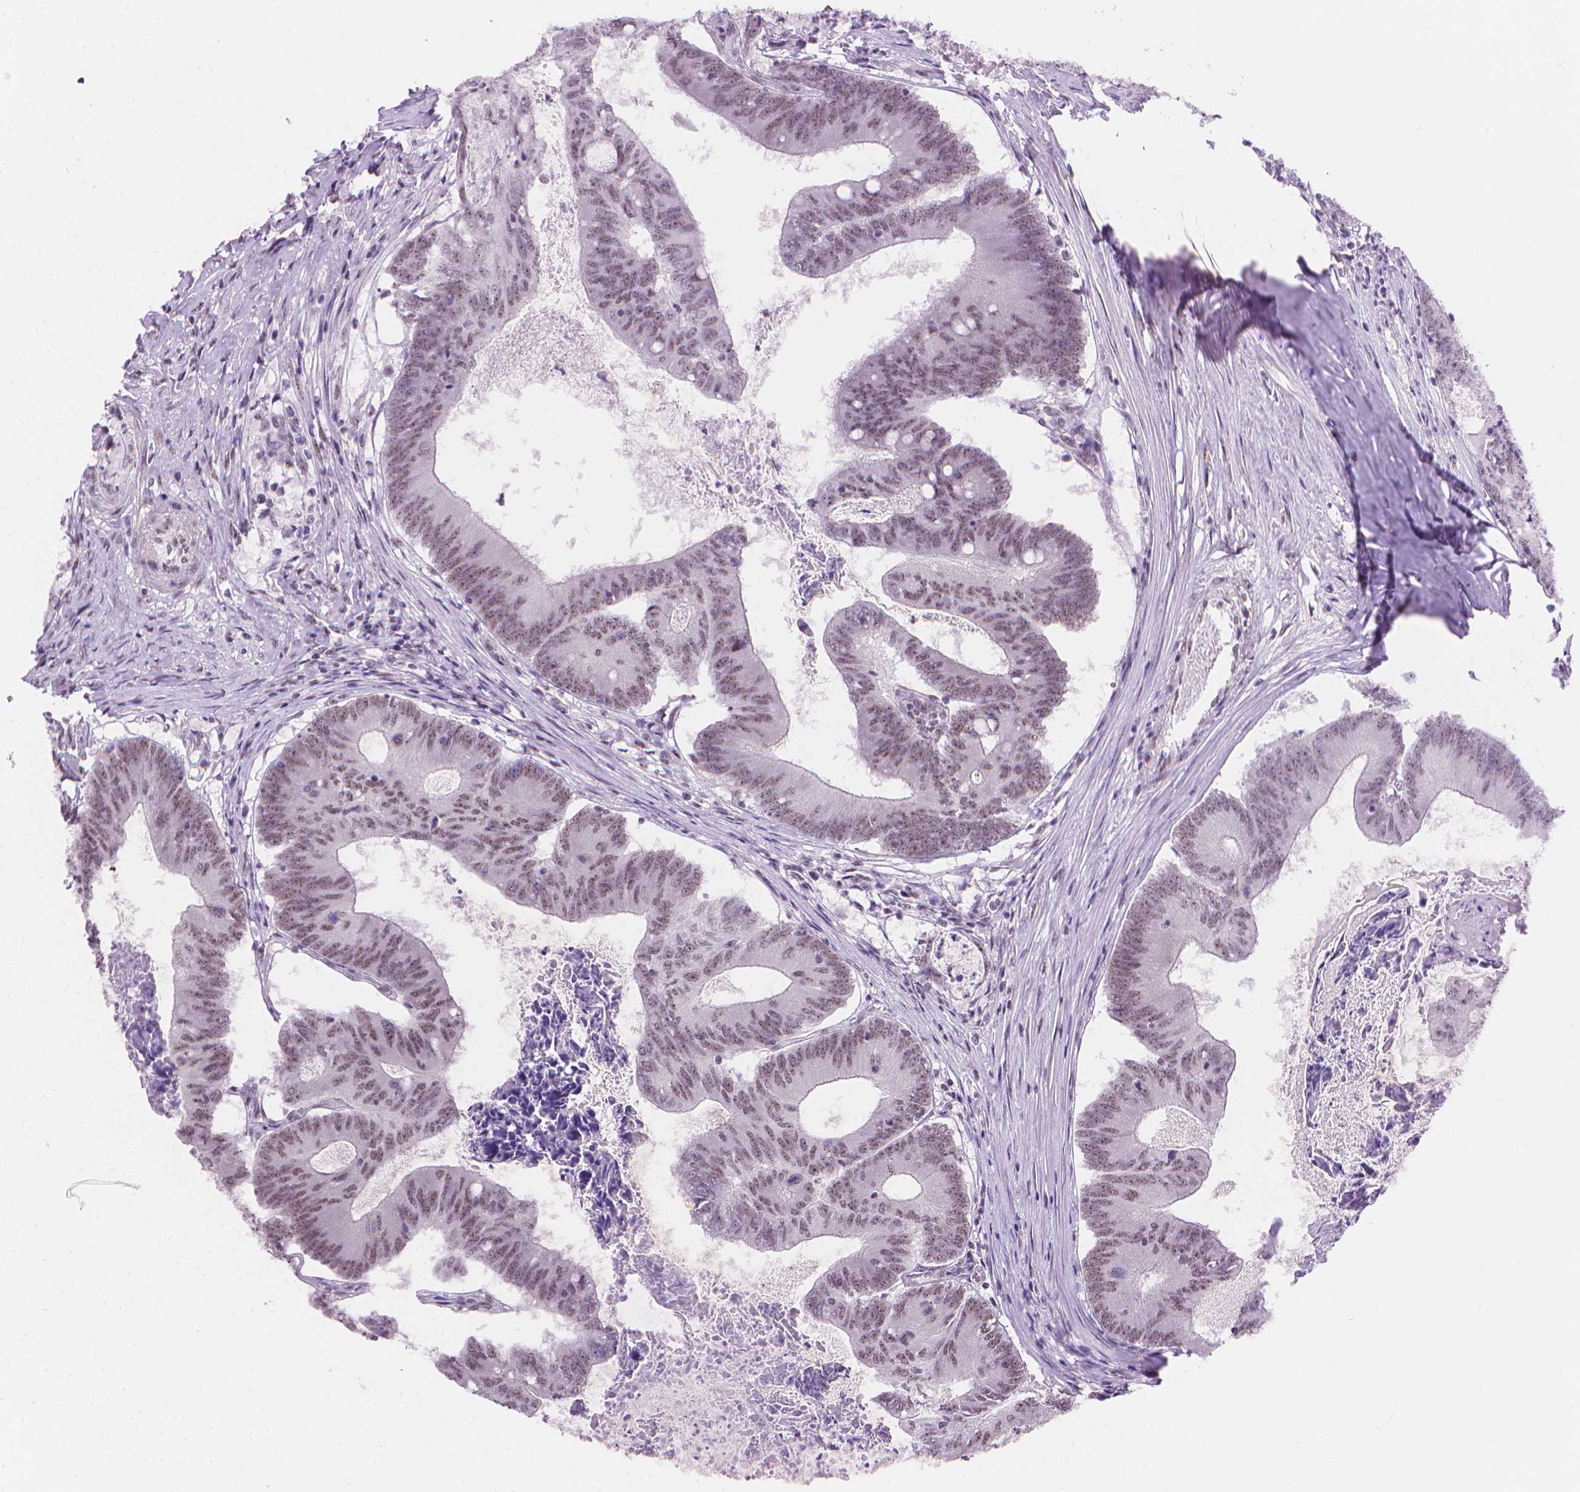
{"staining": {"intensity": "weak", "quantity": "25%-75%", "location": "nuclear"}, "tissue": "colorectal cancer", "cell_type": "Tumor cells", "image_type": "cancer", "snomed": [{"axis": "morphology", "description": "Adenocarcinoma, NOS"}, {"axis": "topography", "description": "Colon"}], "caption": "Human colorectal cancer stained with a protein marker displays weak staining in tumor cells.", "gene": "UBN1", "patient": {"sex": "female", "age": 70}}